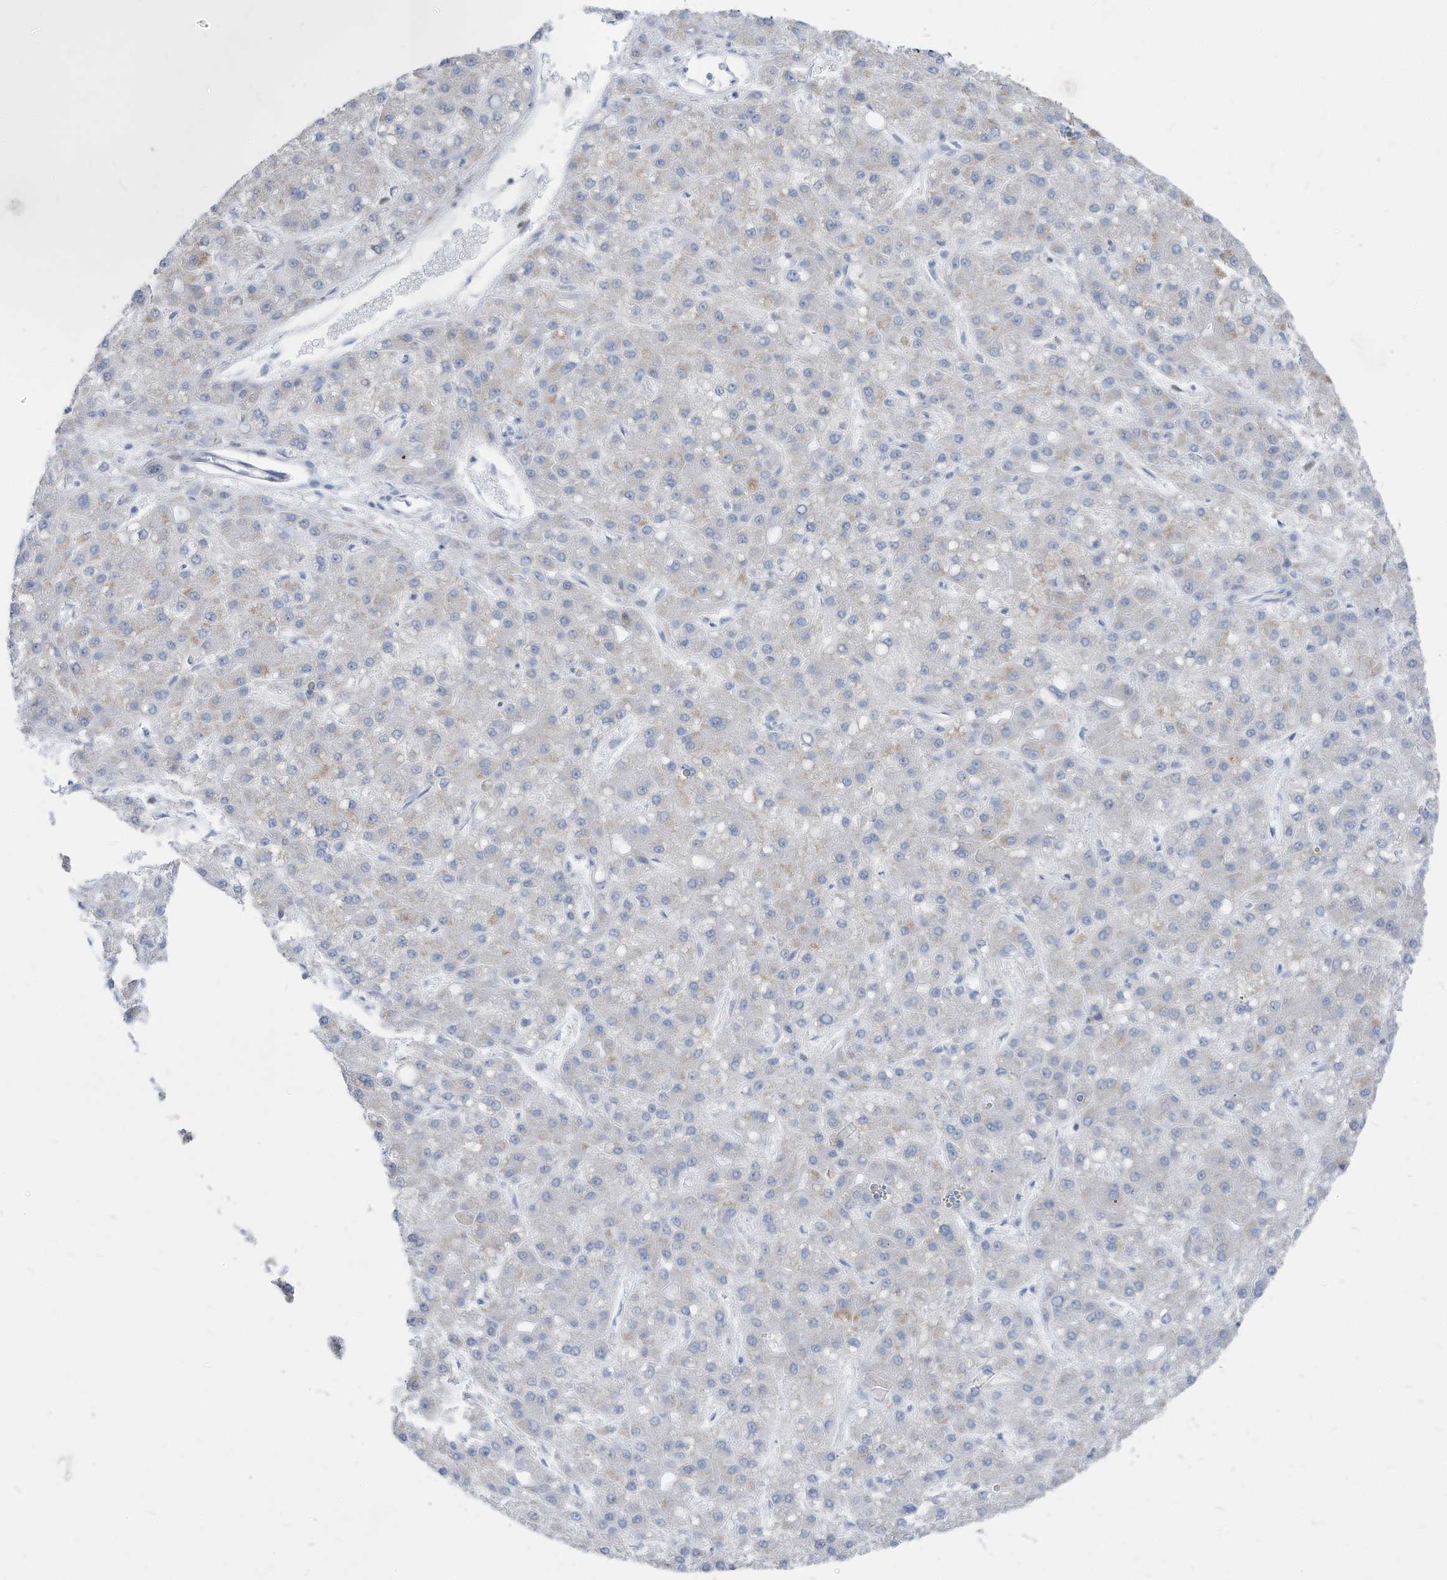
{"staining": {"intensity": "negative", "quantity": "none", "location": "none"}, "tissue": "liver cancer", "cell_type": "Tumor cells", "image_type": "cancer", "snomed": [{"axis": "morphology", "description": "Carcinoma, Hepatocellular, NOS"}, {"axis": "topography", "description": "Liver"}], "caption": "Liver cancer (hepatocellular carcinoma) was stained to show a protein in brown. There is no significant expression in tumor cells.", "gene": "FRS3", "patient": {"sex": "male", "age": 67}}